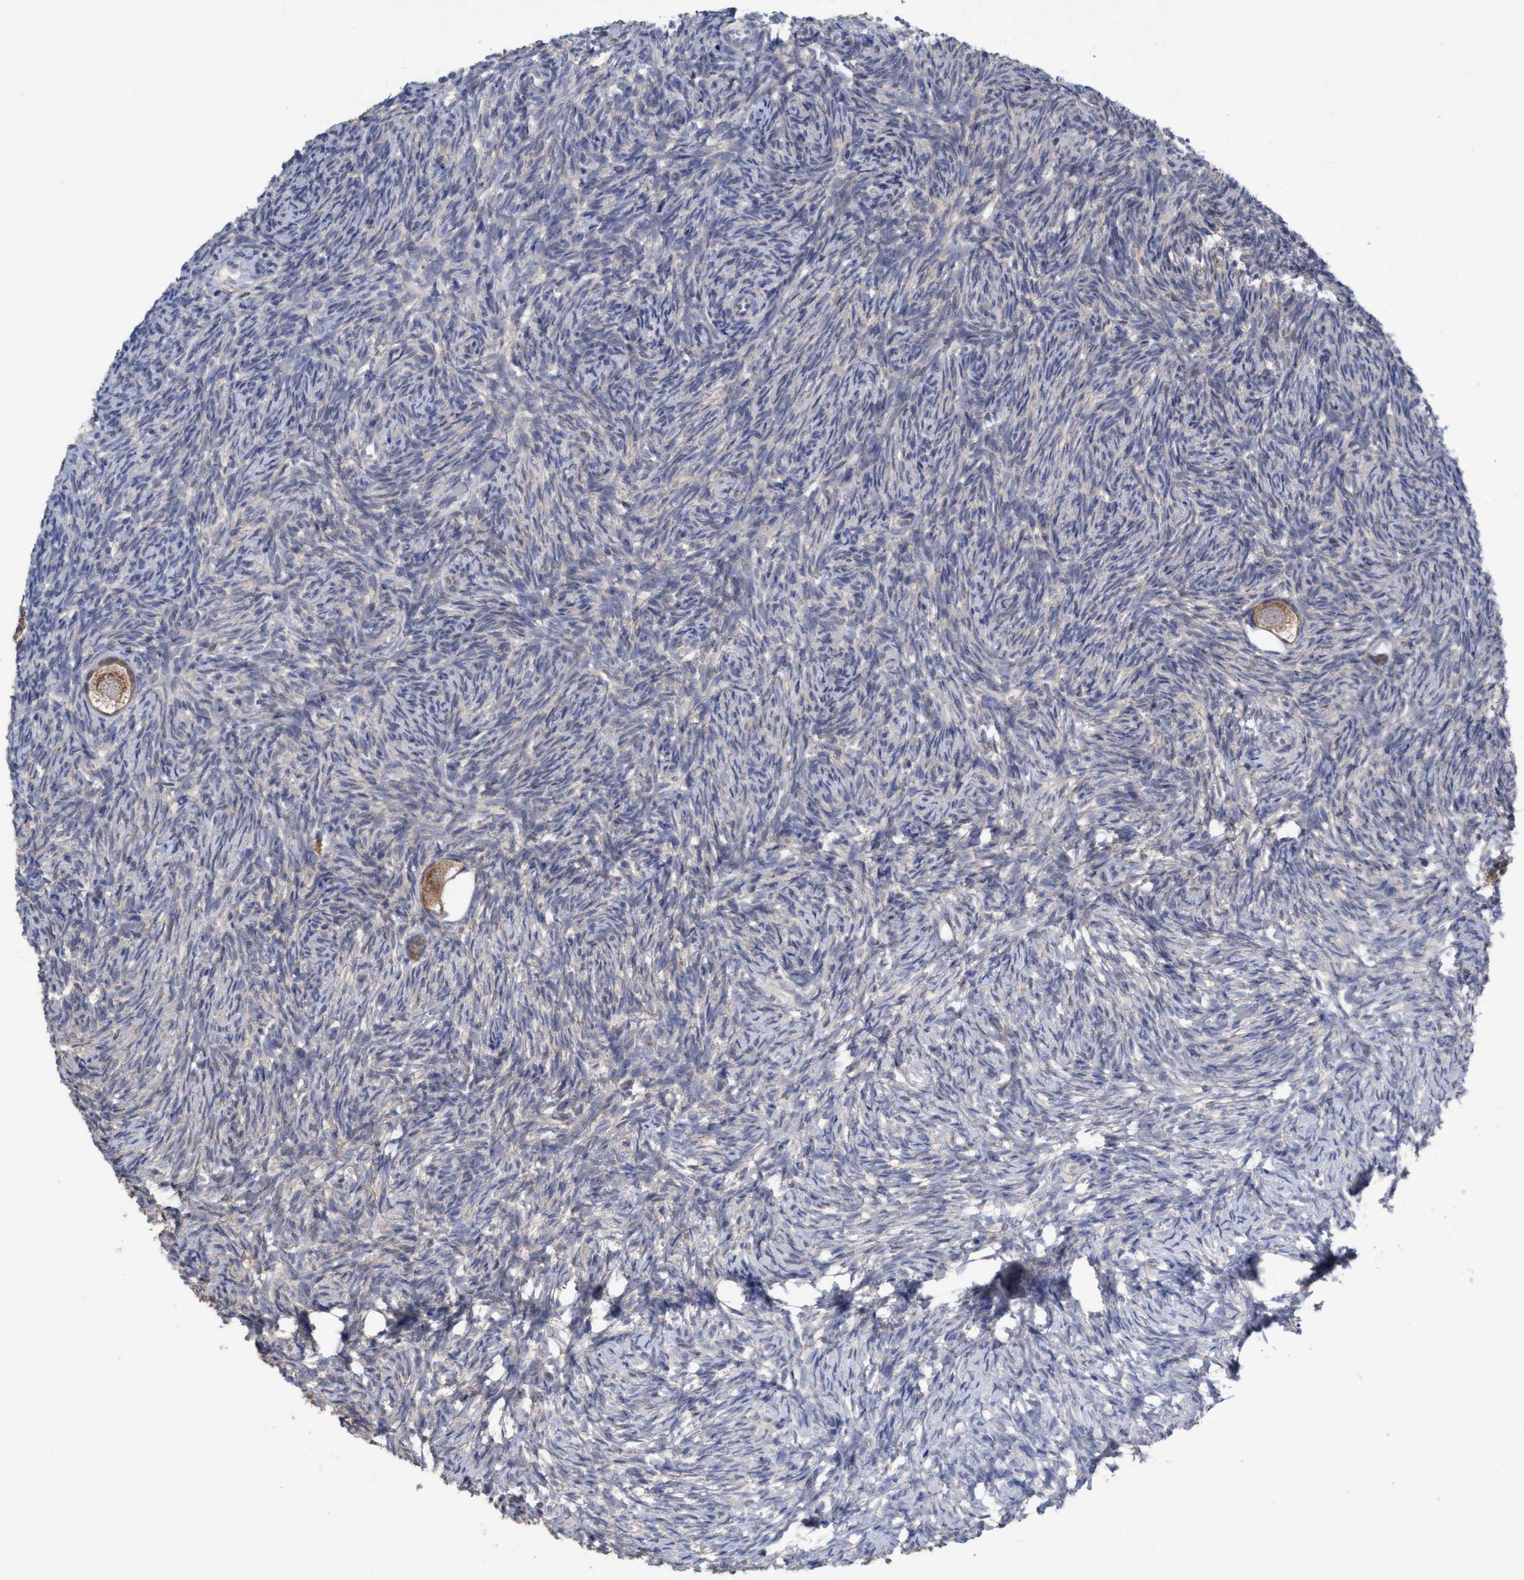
{"staining": {"intensity": "moderate", "quantity": ">75%", "location": "cytoplasmic/membranous"}, "tissue": "ovary", "cell_type": "Follicle cells", "image_type": "normal", "snomed": [{"axis": "morphology", "description": "Normal tissue, NOS"}, {"axis": "topography", "description": "Ovary"}], "caption": "Ovary stained with immunohistochemistry demonstrates moderate cytoplasmic/membranous staining in approximately >75% of follicle cells.", "gene": "GLOD4", "patient": {"sex": "female", "age": 35}}